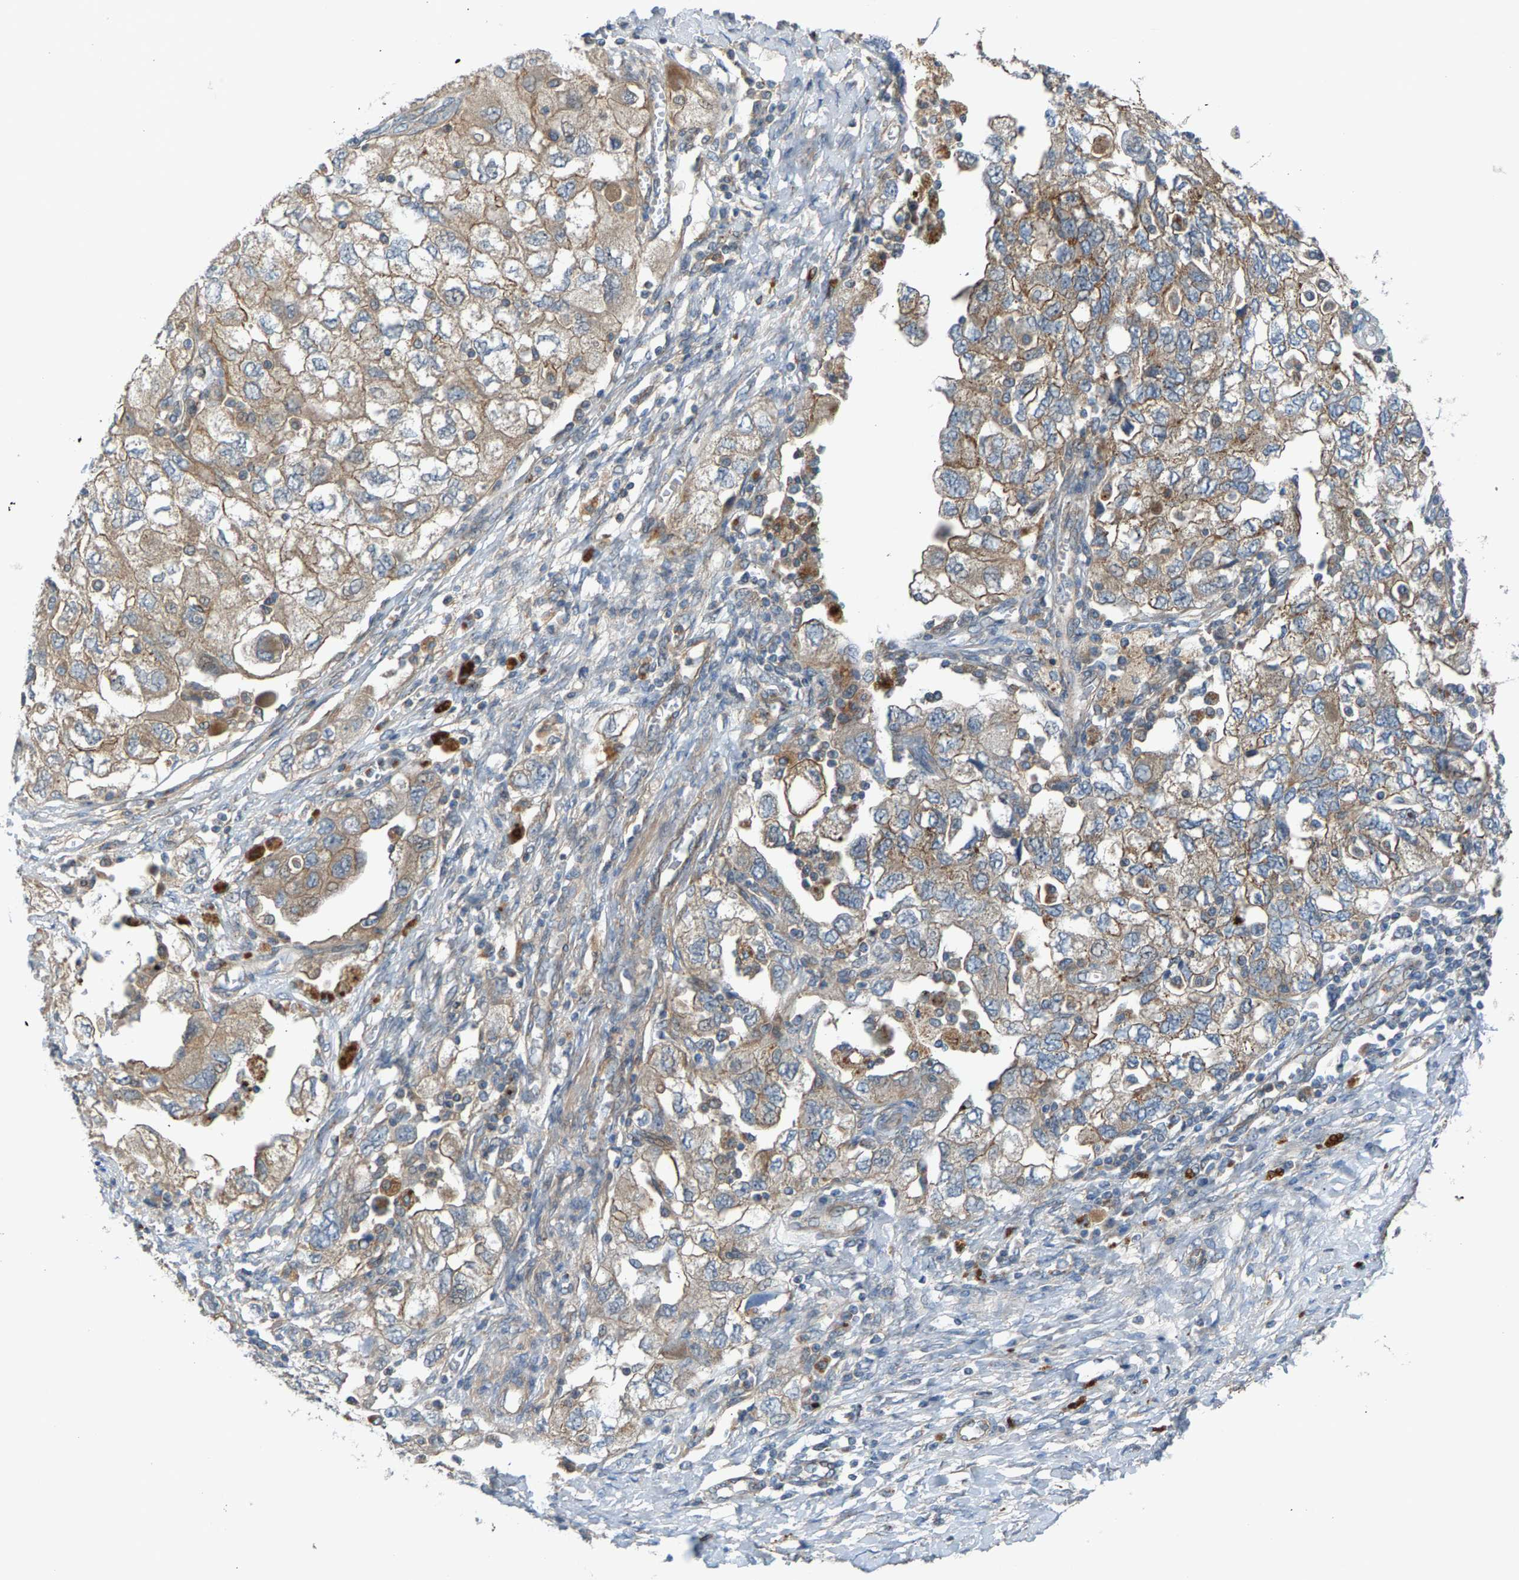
{"staining": {"intensity": "moderate", "quantity": ">75%", "location": "cytoplasmic/membranous"}, "tissue": "ovarian cancer", "cell_type": "Tumor cells", "image_type": "cancer", "snomed": [{"axis": "morphology", "description": "Carcinoma, NOS"}, {"axis": "morphology", "description": "Cystadenocarcinoma, serous, NOS"}, {"axis": "topography", "description": "Ovary"}], "caption": "Tumor cells display medium levels of moderate cytoplasmic/membranous positivity in about >75% of cells in ovarian serous cystadenocarcinoma.", "gene": "PDCL", "patient": {"sex": "female", "age": 69}}